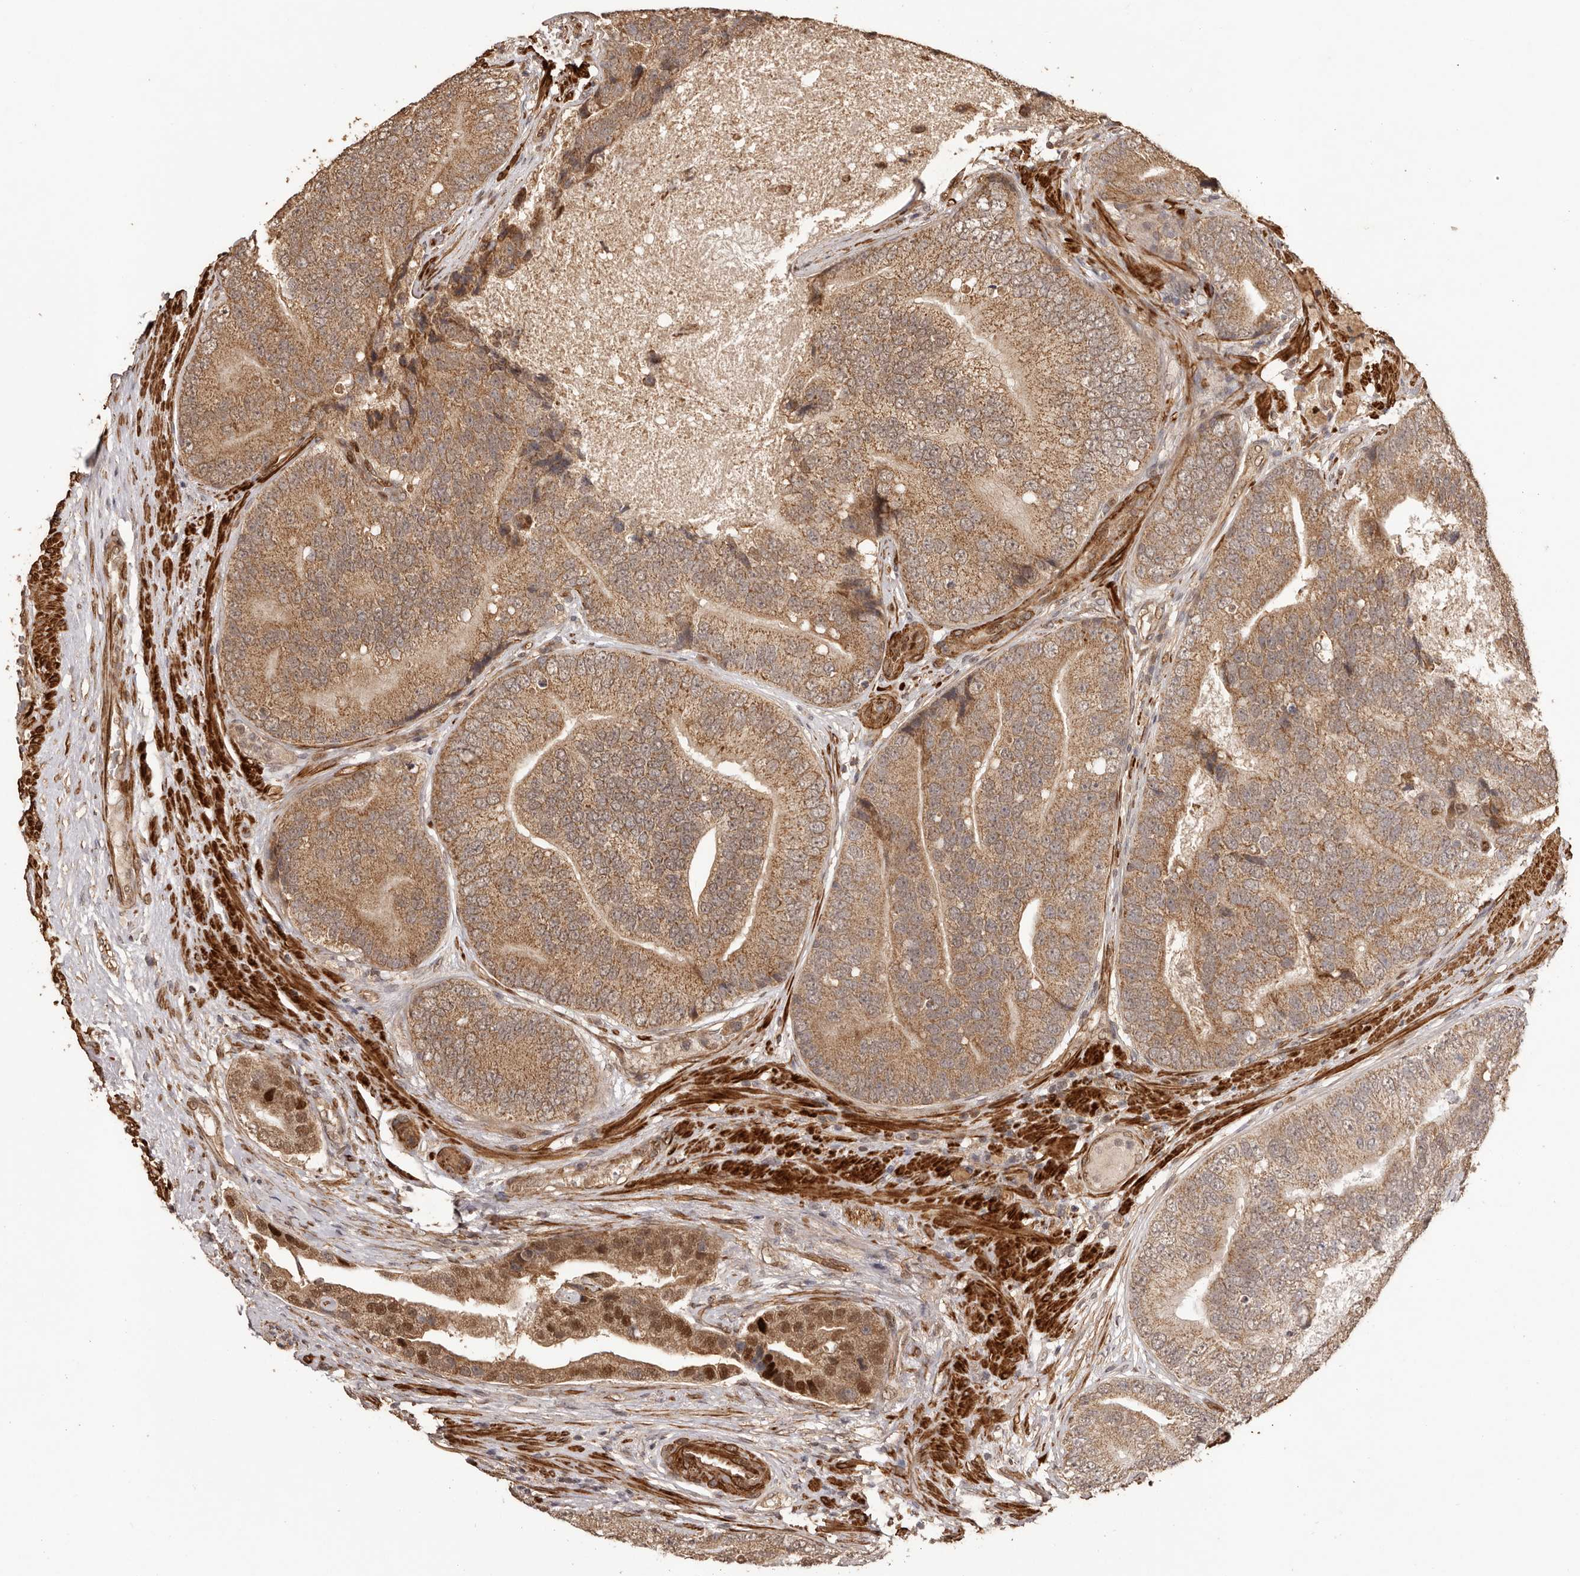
{"staining": {"intensity": "moderate", "quantity": ">75%", "location": "cytoplasmic/membranous"}, "tissue": "prostate cancer", "cell_type": "Tumor cells", "image_type": "cancer", "snomed": [{"axis": "morphology", "description": "Adenocarcinoma, High grade"}, {"axis": "topography", "description": "Prostate"}], "caption": "This histopathology image demonstrates immunohistochemistry (IHC) staining of prostate cancer, with medium moderate cytoplasmic/membranous positivity in about >75% of tumor cells.", "gene": "UBR2", "patient": {"sex": "male", "age": 70}}